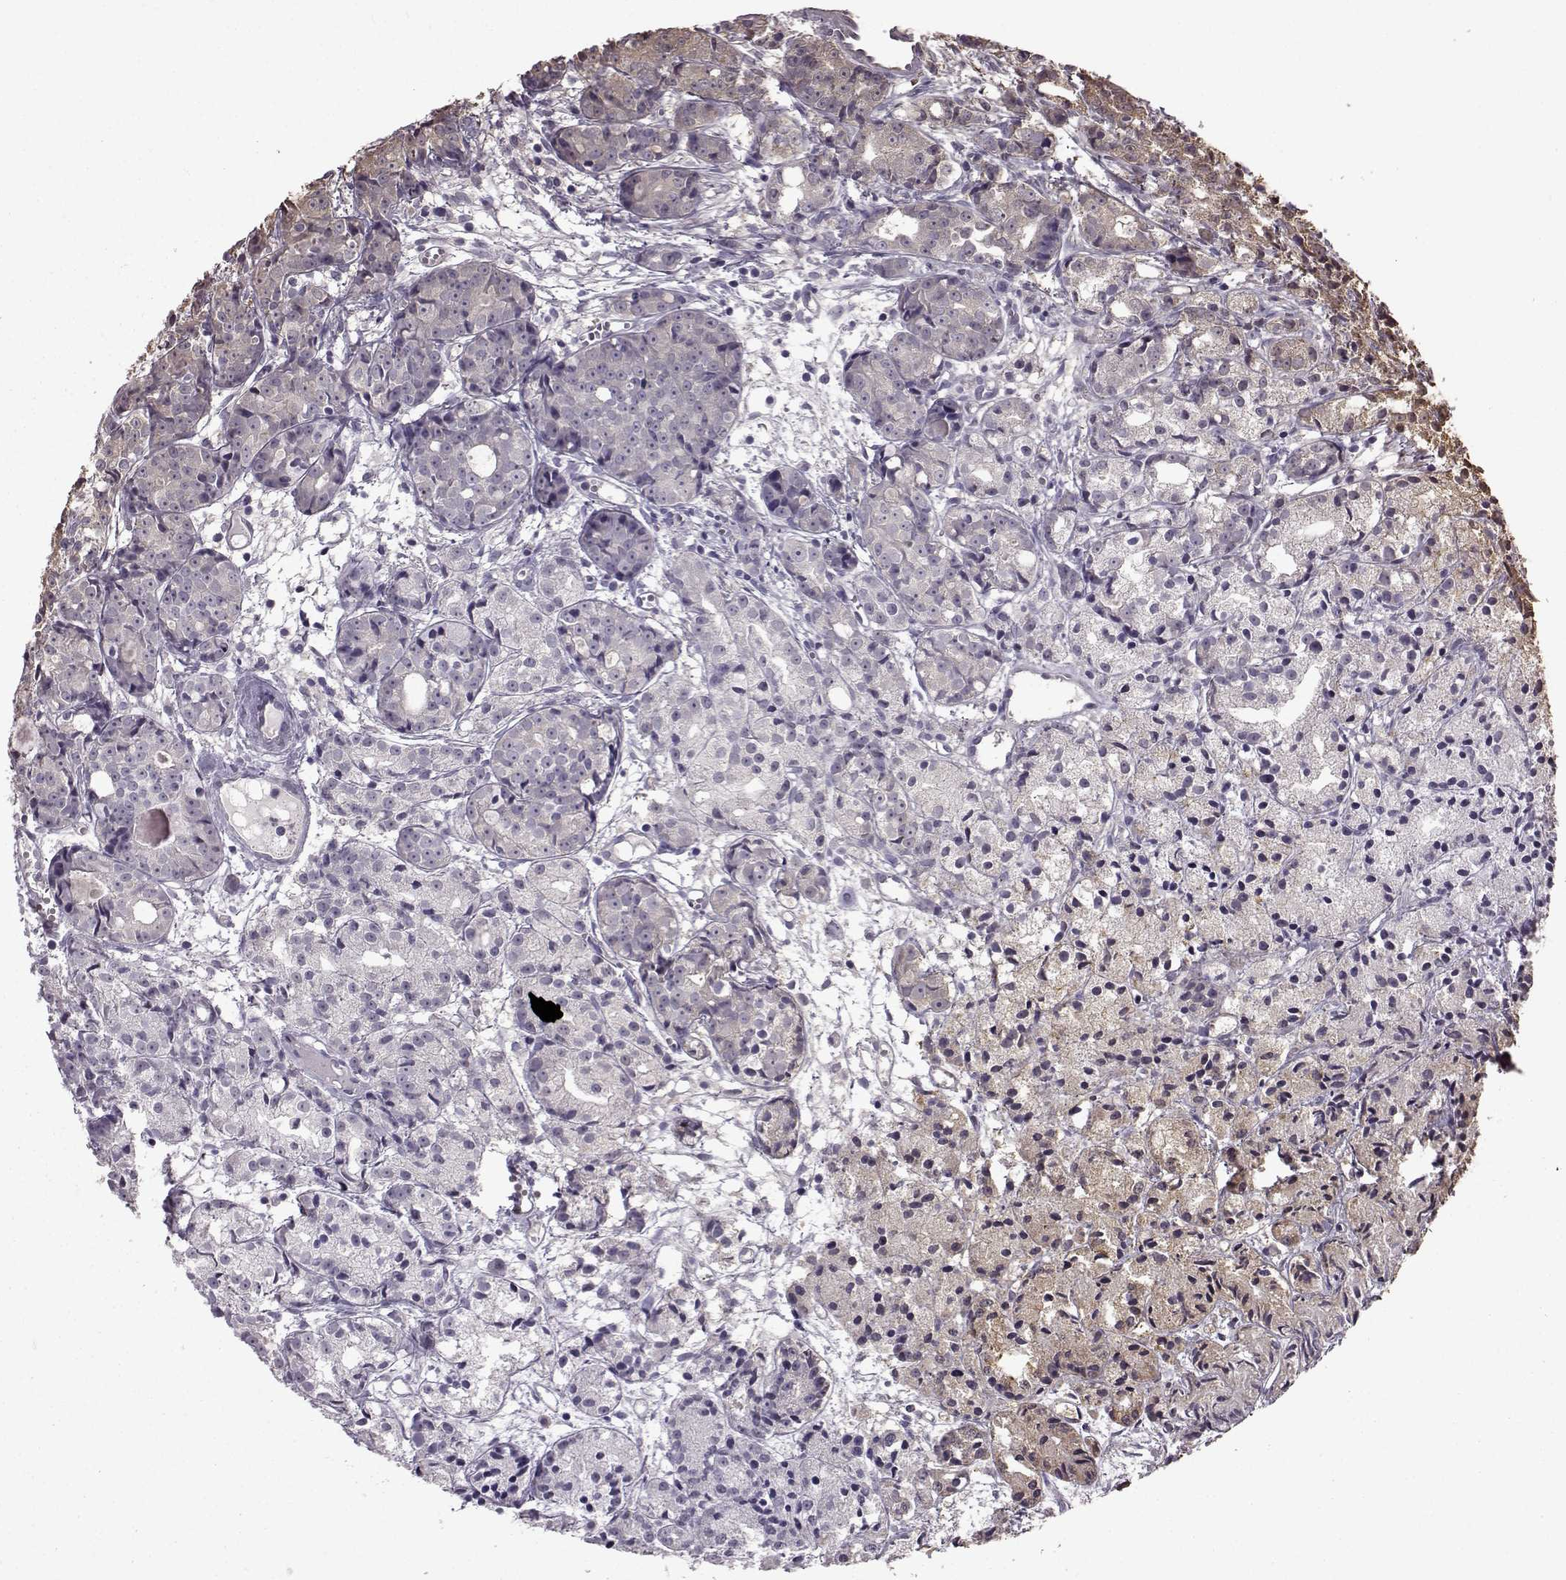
{"staining": {"intensity": "moderate", "quantity": "25%-75%", "location": "cytoplasmic/membranous"}, "tissue": "prostate cancer", "cell_type": "Tumor cells", "image_type": "cancer", "snomed": [{"axis": "morphology", "description": "Adenocarcinoma, Medium grade"}, {"axis": "topography", "description": "Prostate"}], "caption": "A photomicrograph showing moderate cytoplasmic/membranous positivity in approximately 25%-75% of tumor cells in prostate cancer (adenocarcinoma (medium-grade)), as visualized by brown immunohistochemical staining.", "gene": "NME1-NME2", "patient": {"sex": "male", "age": 74}}